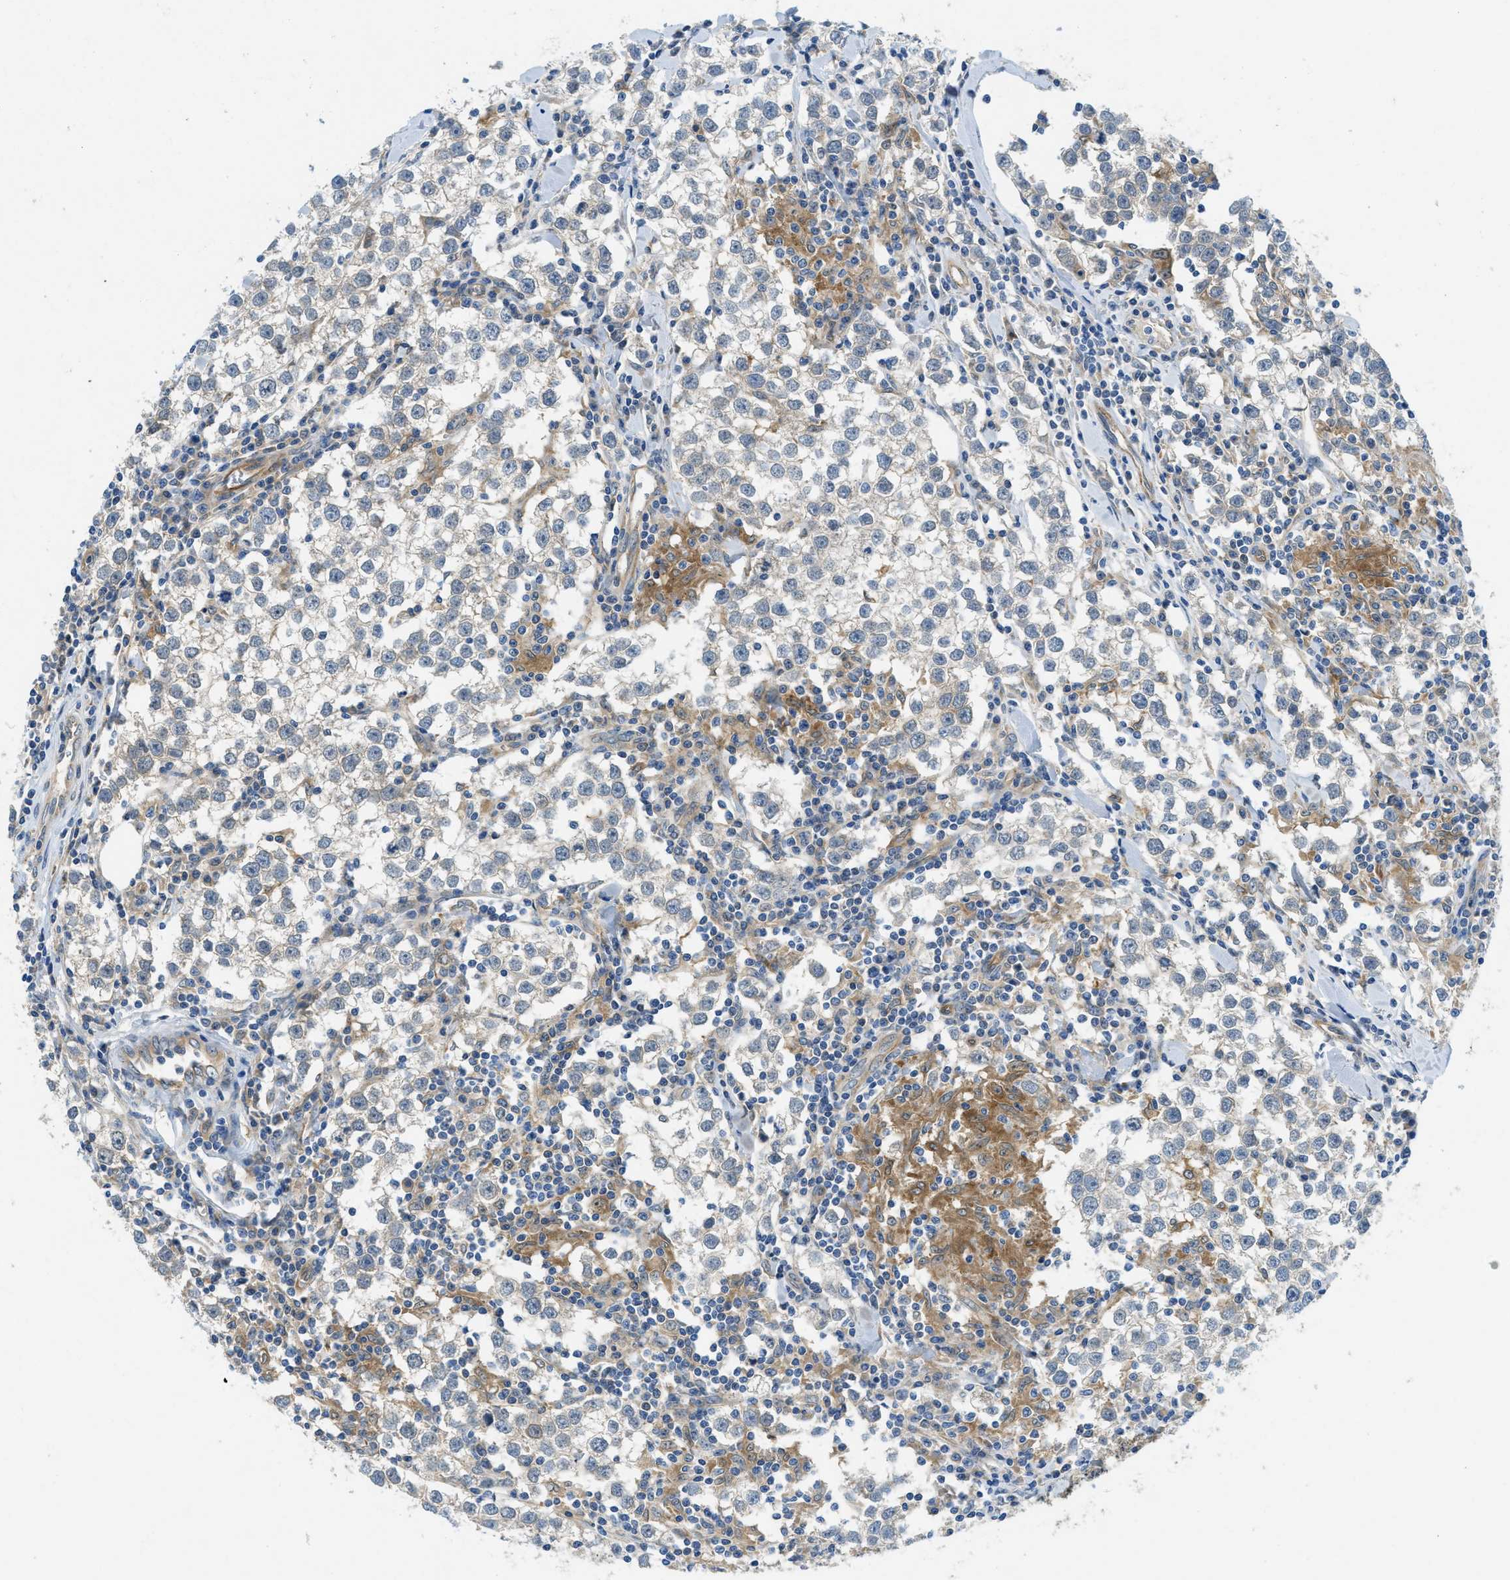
{"staining": {"intensity": "negative", "quantity": "none", "location": "none"}, "tissue": "testis cancer", "cell_type": "Tumor cells", "image_type": "cancer", "snomed": [{"axis": "morphology", "description": "Seminoma, NOS"}, {"axis": "morphology", "description": "Carcinoma, Embryonal, NOS"}, {"axis": "topography", "description": "Testis"}], "caption": "High power microscopy histopathology image of an IHC image of testis cancer, revealing no significant staining in tumor cells. (DAB IHC, high magnification).", "gene": "RIPK2", "patient": {"sex": "male", "age": 36}}